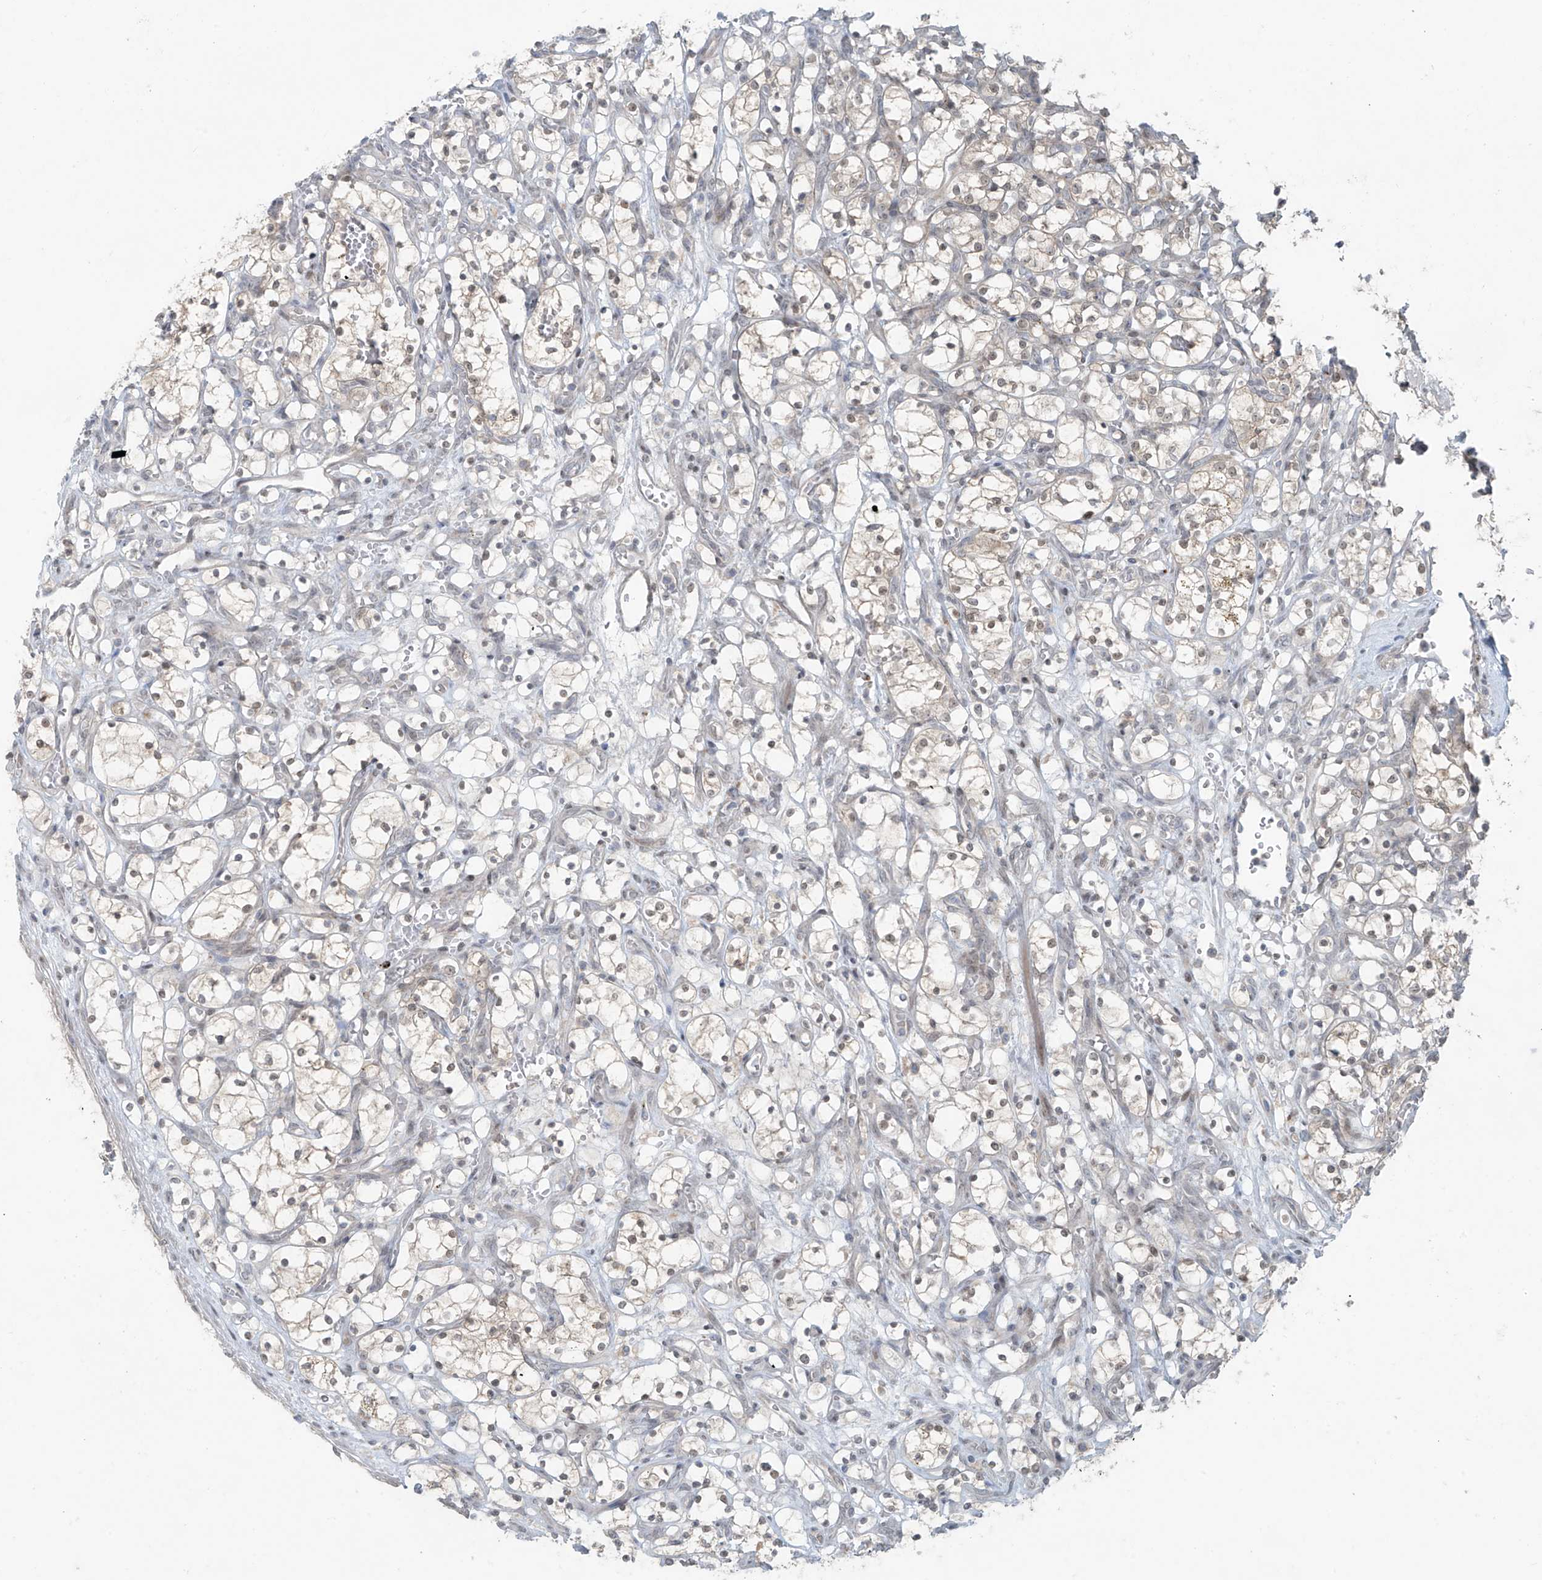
{"staining": {"intensity": "weak", "quantity": "<25%", "location": "nuclear"}, "tissue": "renal cancer", "cell_type": "Tumor cells", "image_type": "cancer", "snomed": [{"axis": "morphology", "description": "Adenocarcinoma, NOS"}, {"axis": "topography", "description": "Kidney"}], "caption": "This is a micrograph of immunohistochemistry staining of renal cancer, which shows no positivity in tumor cells.", "gene": "PPAT", "patient": {"sex": "female", "age": 69}}